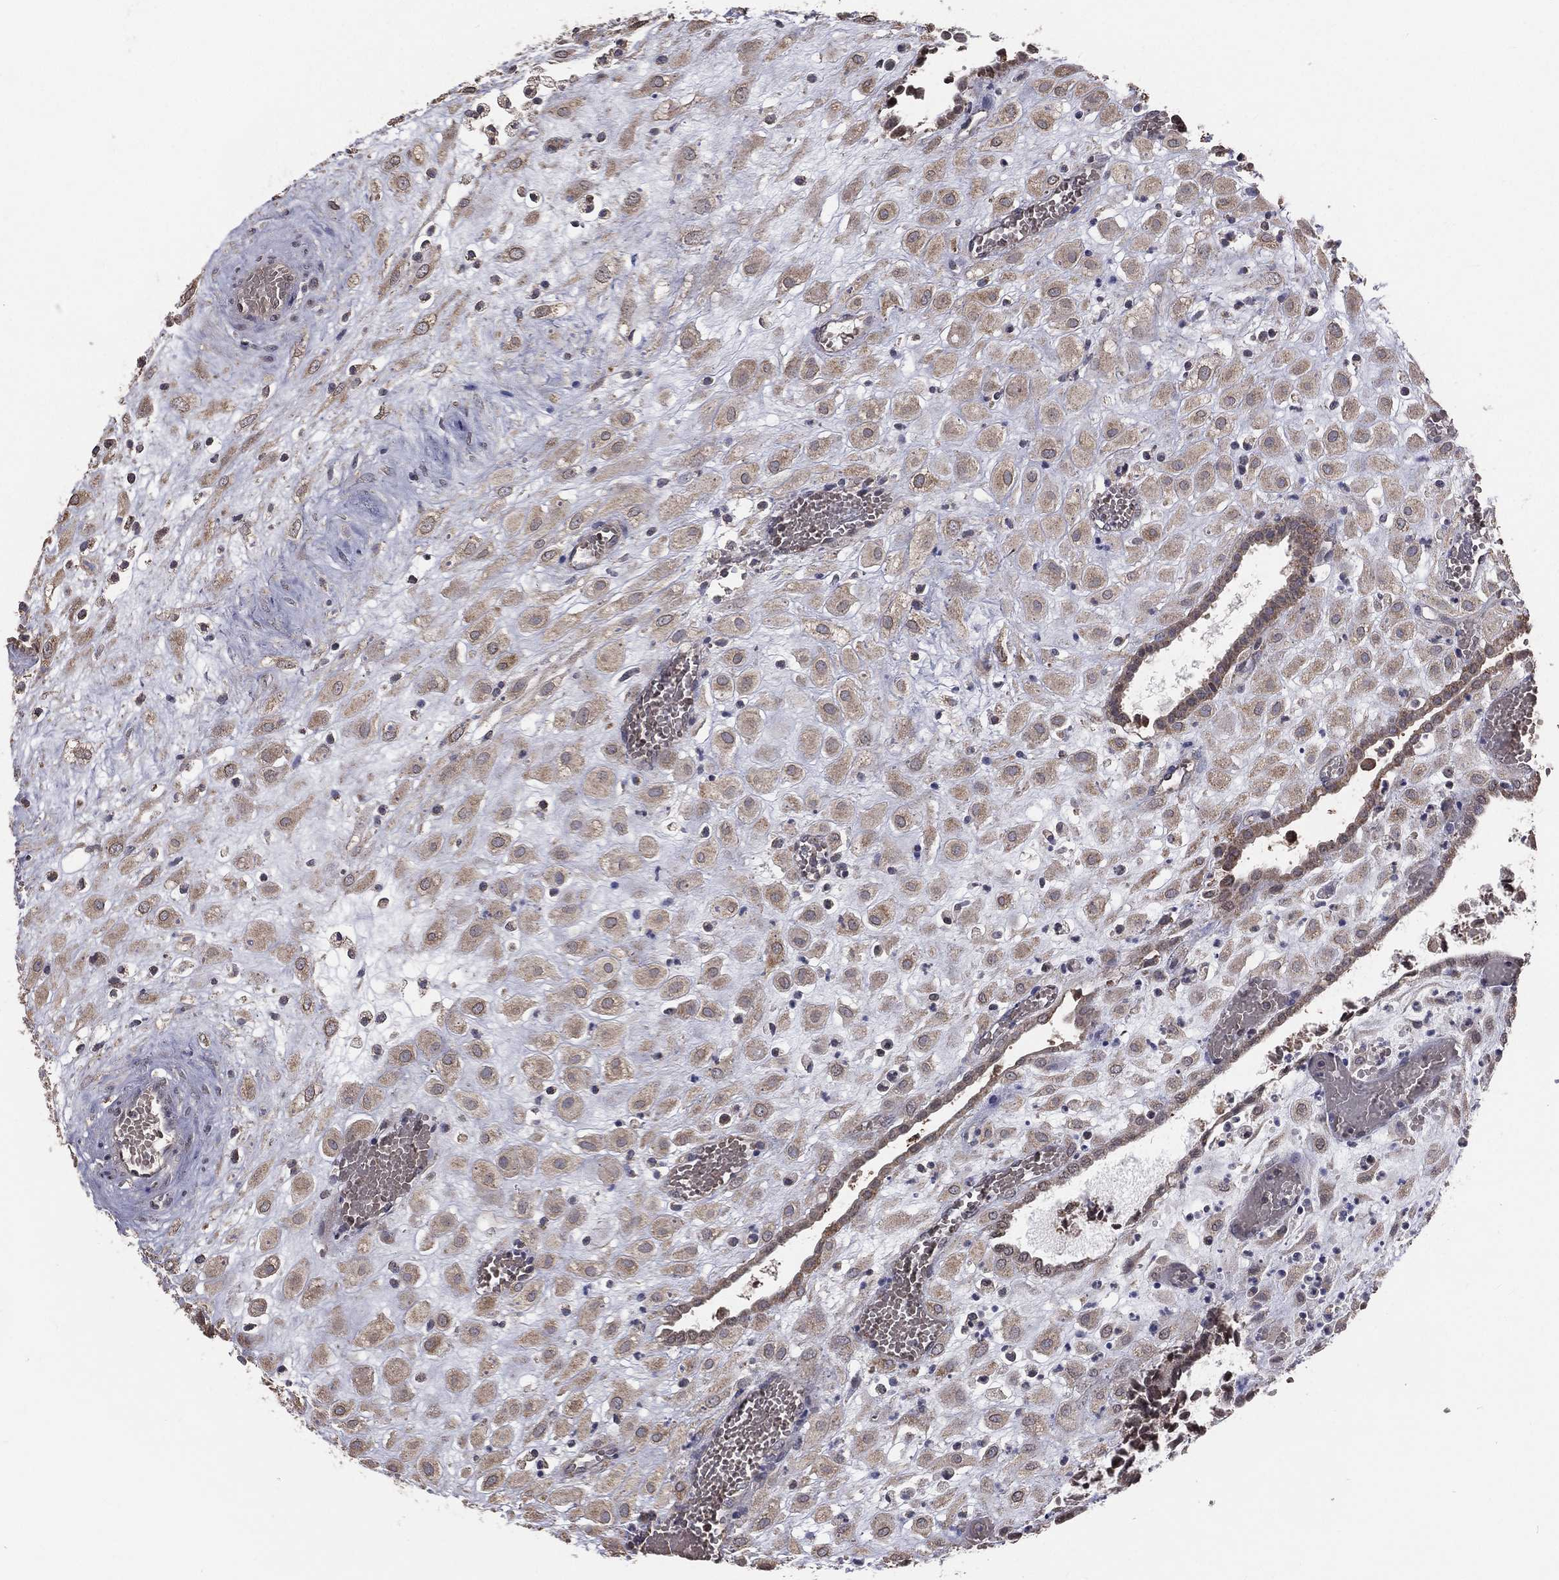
{"staining": {"intensity": "weak", "quantity": ">75%", "location": "cytoplasmic/membranous"}, "tissue": "placenta", "cell_type": "Decidual cells", "image_type": "normal", "snomed": [{"axis": "morphology", "description": "Normal tissue, NOS"}, {"axis": "topography", "description": "Placenta"}], "caption": "High-power microscopy captured an immunohistochemistry (IHC) photomicrograph of unremarkable placenta, revealing weak cytoplasmic/membranous expression in approximately >75% of decidual cells. (DAB IHC, brown staining for protein, blue staining for nuclei).", "gene": "MRPL46", "patient": {"sex": "female", "age": 24}}